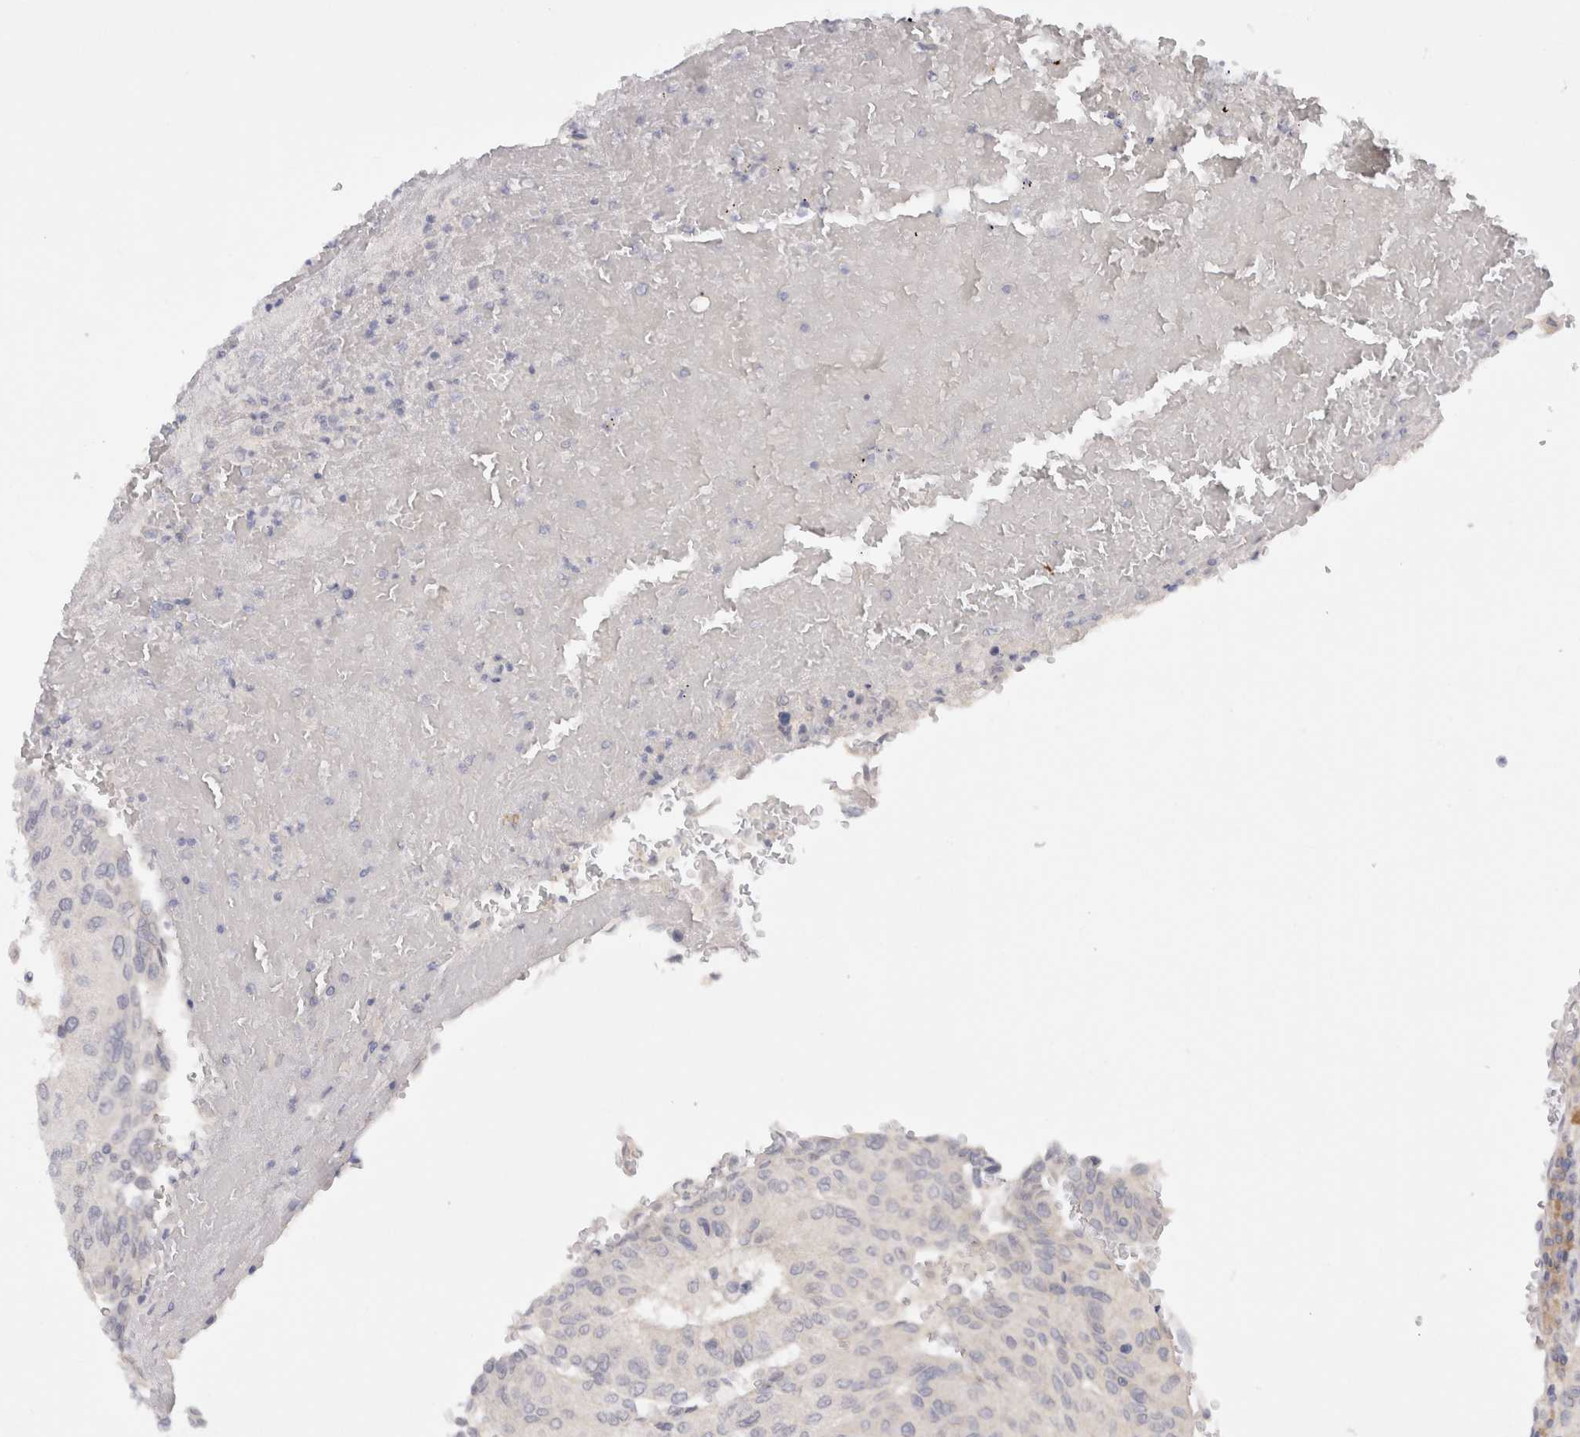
{"staining": {"intensity": "negative", "quantity": "none", "location": "none"}, "tissue": "urothelial cancer", "cell_type": "Tumor cells", "image_type": "cancer", "snomed": [{"axis": "morphology", "description": "Urothelial carcinoma, High grade"}, {"axis": "topography", "description": "Urinary bladder"}], "caption": "This image is of urothelial carcinoma (high-grade) stained with immunohistochemistry (IHC) to label a protein in brown with the nuclei are counter-stained blue. There is no positivity in tumor cells.", "gene": "CHRM4", "patient": {"sex": "male", "age": 66}}